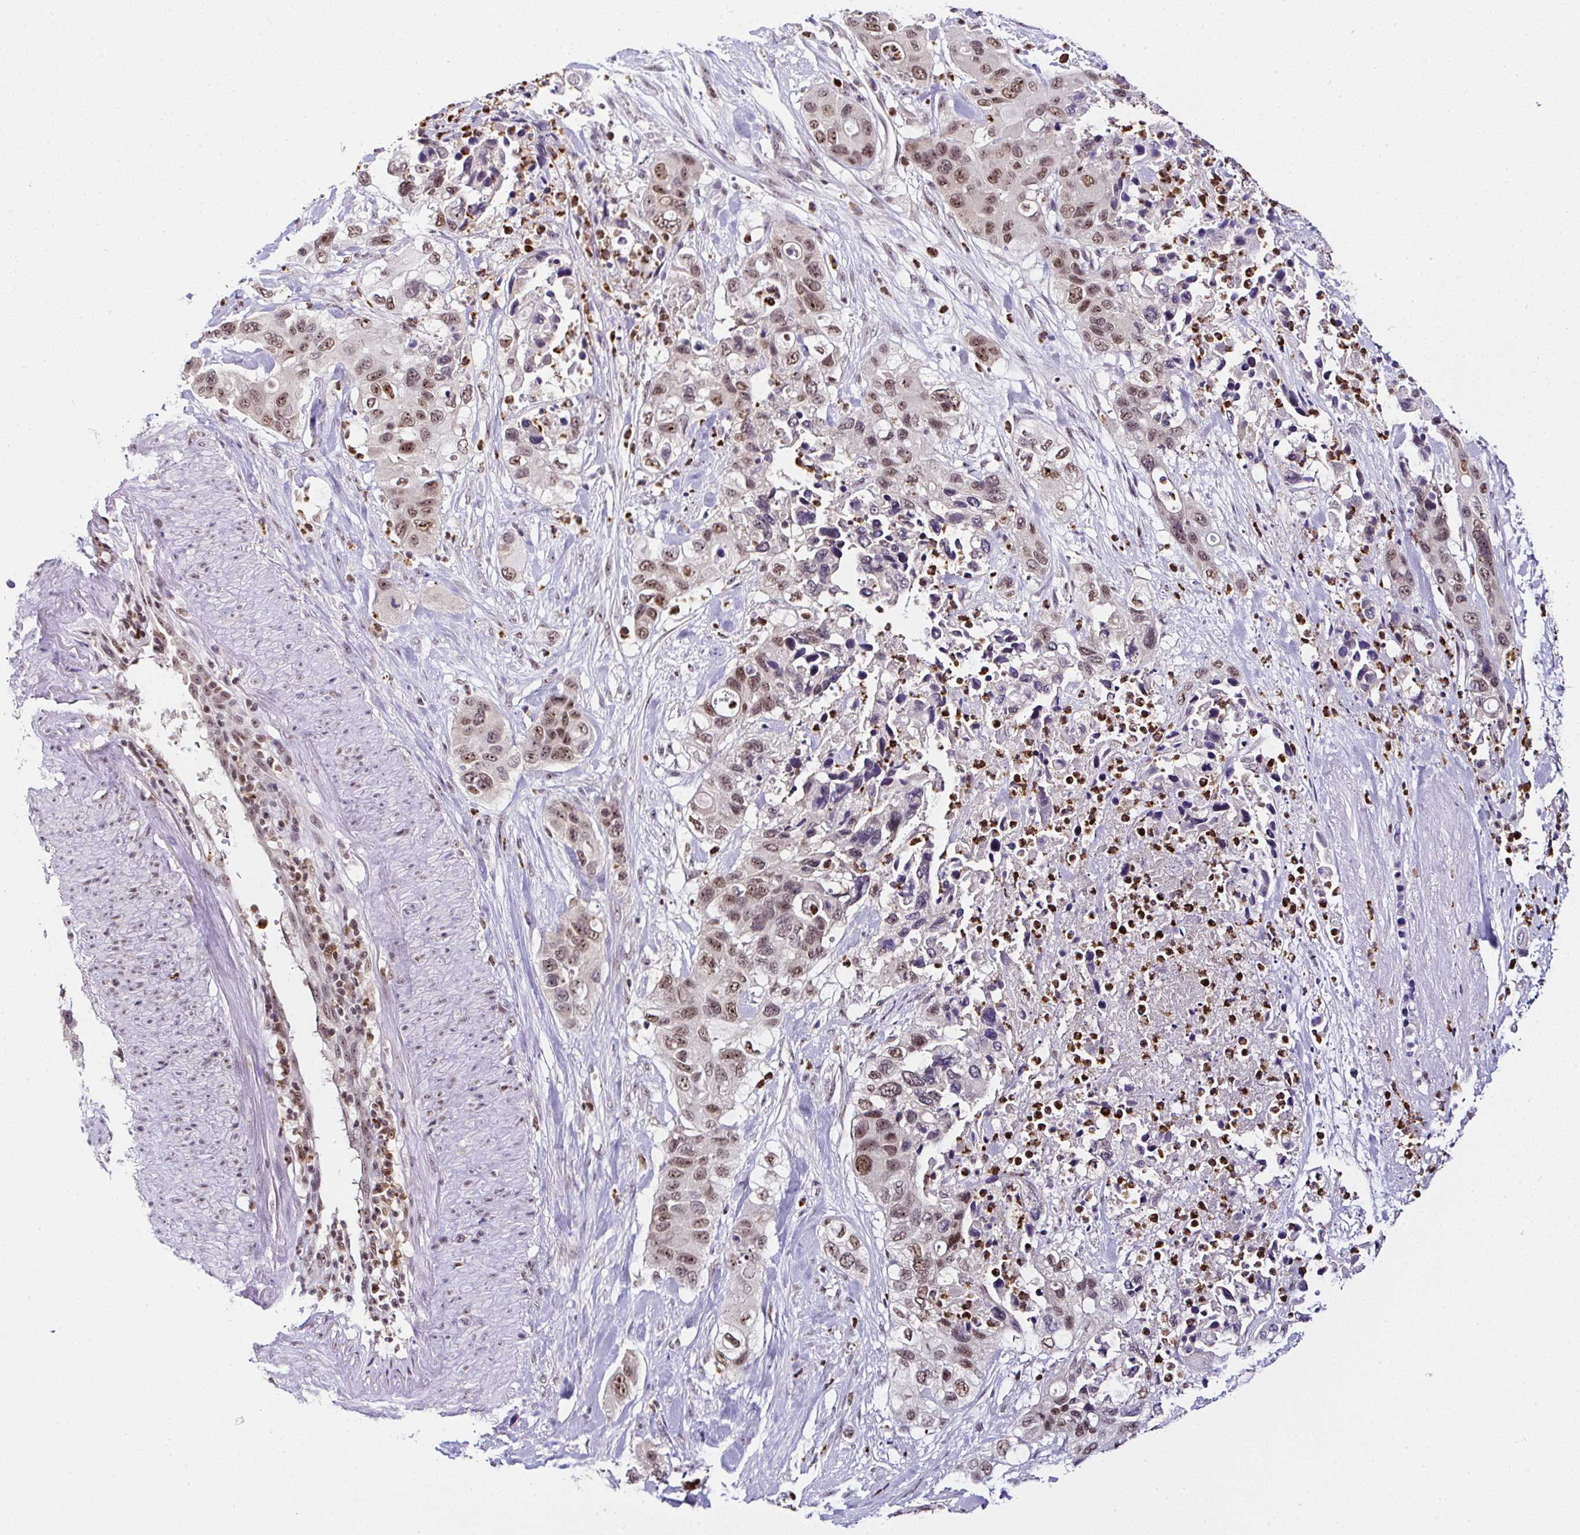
{"staining": {"intensity": "moderate", "quantity": ">75%", "location": "nuclear"}, "tissue": "pancreatic cancer", "cell_type": "Tumor cells", "image_type": "cancer", "snomed": [{"axis": "morphology", "description": "Adenocarcinoma, NOS"}, {"axis": "topography", "description": "Pancreas"}], "caption": "Moderate nuclear staining for a protein is identified in approximately >75% of tumor cells of pancreatic cancer using immunohistochemistry (IHC).", "gene": "PTPN2", "patient": {"sex": "female", "age": 71}}